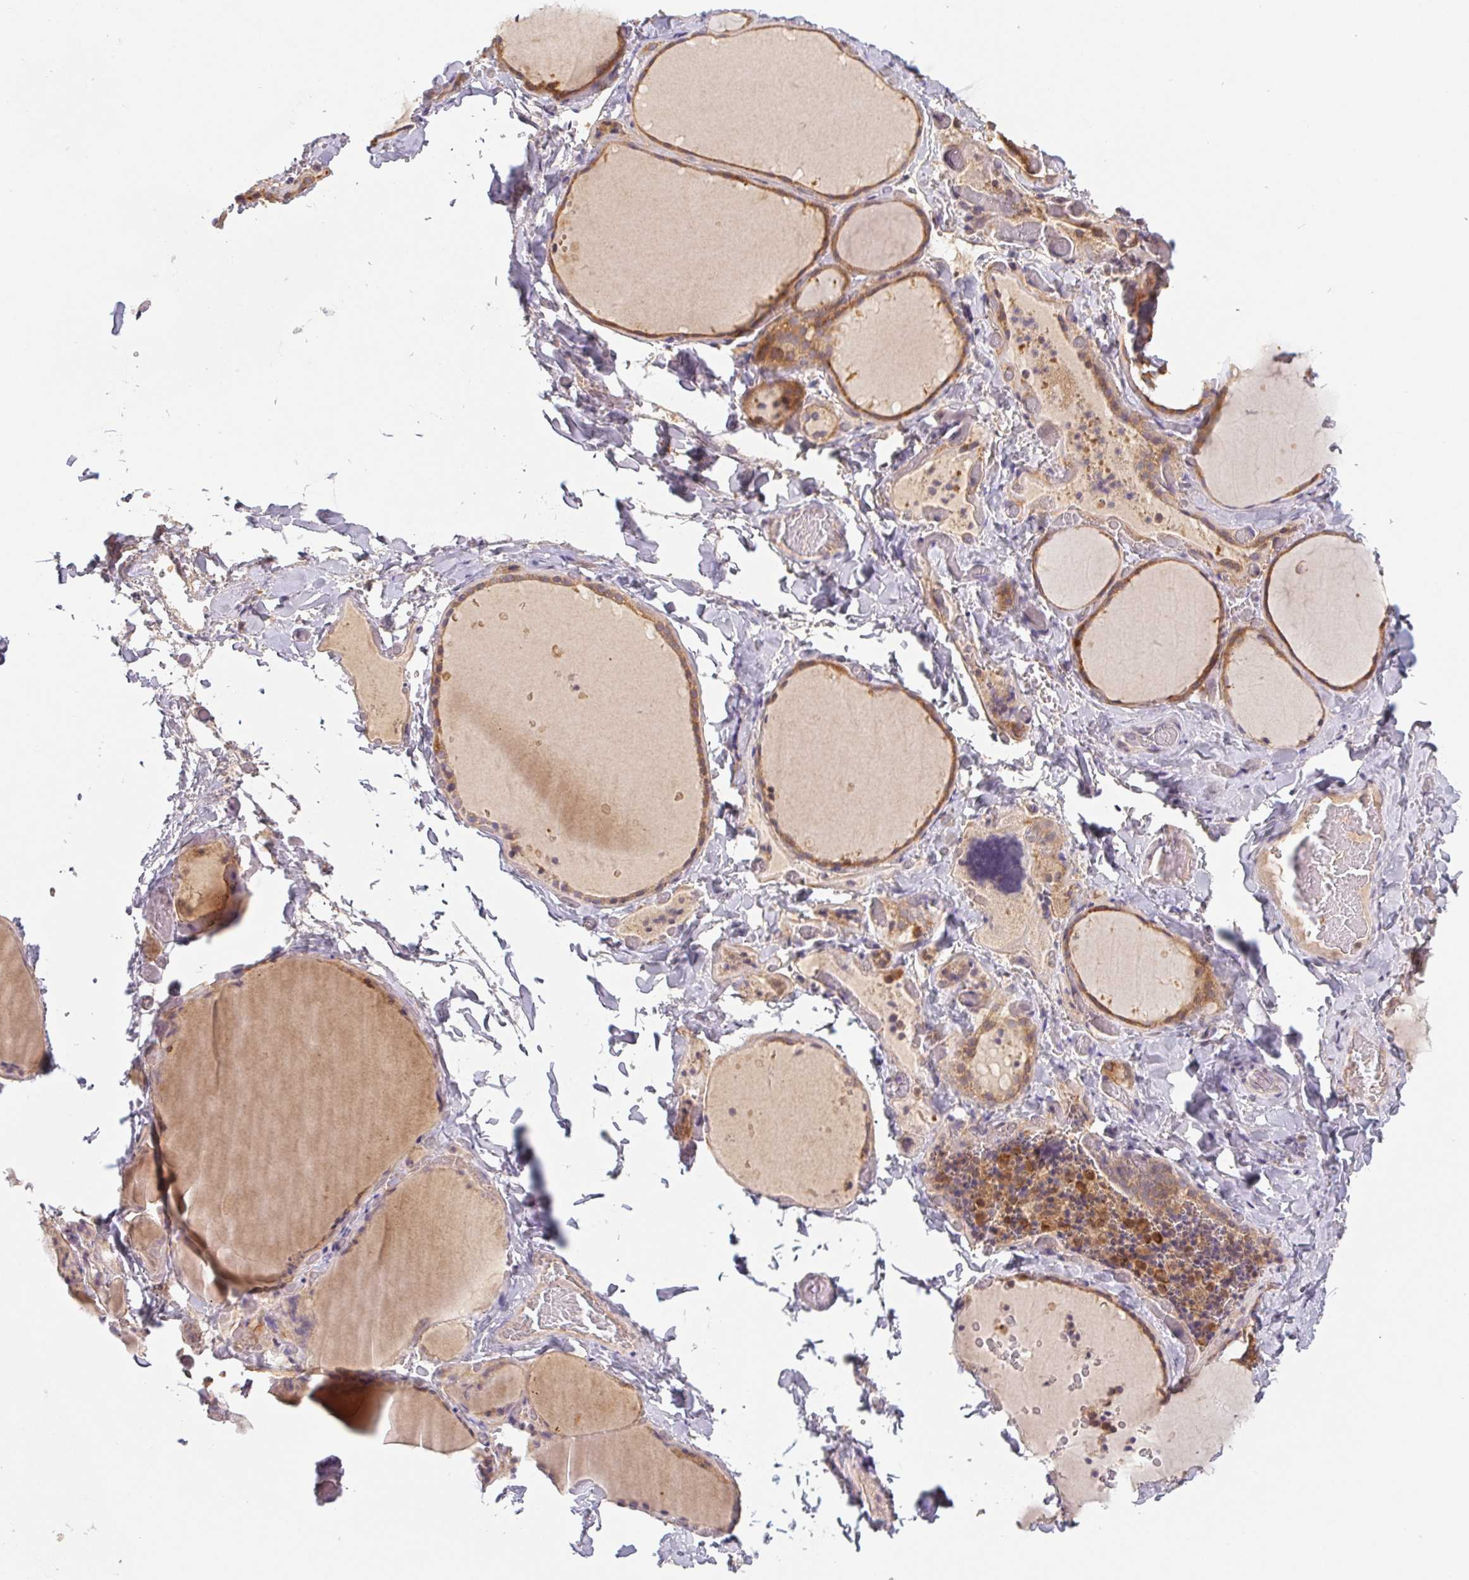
{"staining": {"intensity": "moderate", "quantity": ">75%", "location": "cytoplasmic/membranous"}, "tissue": "thyroid gland", "cell_type": "Glandular cells", "image_type": "normal", "snomed": [{"axis": "morphology", "description": "Normal tissue, NOS"}, {"axis": "topography", "description": "Thyroid gland"}], "caption": "Immunohistochemistry micrograph of unremarkable thyroid gland: thyroid gland stained using immunohistochemistry reveals medium levels of moderate protein expression localized specifically in the cytoplasmic/membranous of glandular cells, appearing as a cytoplasmic/membranous brown color.", "gene": "MTHFD1L", "patient": {"sex": "female", "age": 36}}